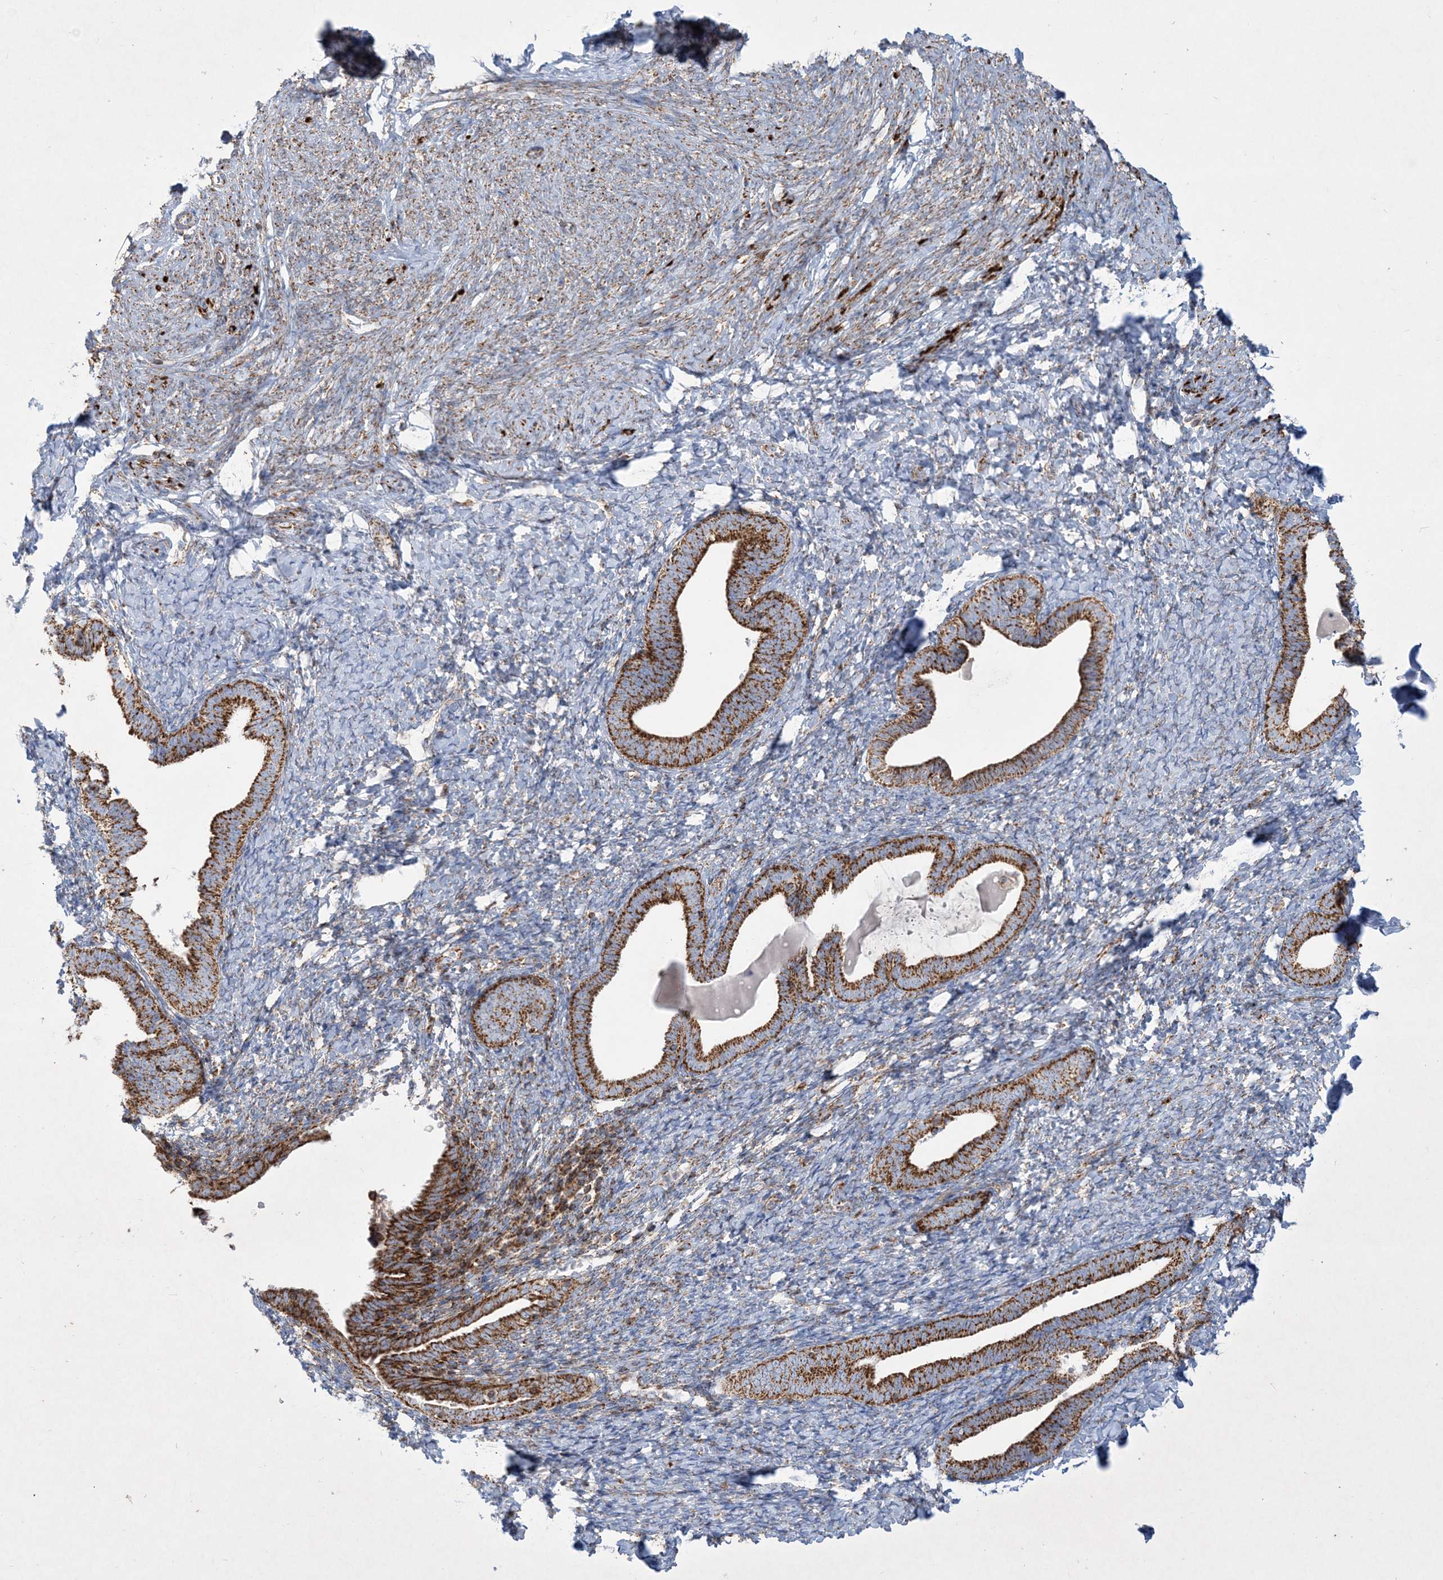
{"staining": {"intensity": "moderate", "quantity": "25%-75%", "location": "cytoplasmic/membranous"}, "tissue": "endometrium", "cell_type": "Cells in endometrial stroma", "image_type": "normal", "snomed": [{"axis": "morphology", "description": "Normal tissue, NOS"}, {"axis": "topography", "description": "Endometrium"}], "caption": "The immunohistochemical stain labels moderate cytoplasmic/membranous staining in cells in endometrial stroma of normal endometrium.", "gene": "BEND4", "patient": {"sex": "female", "age": 72}}